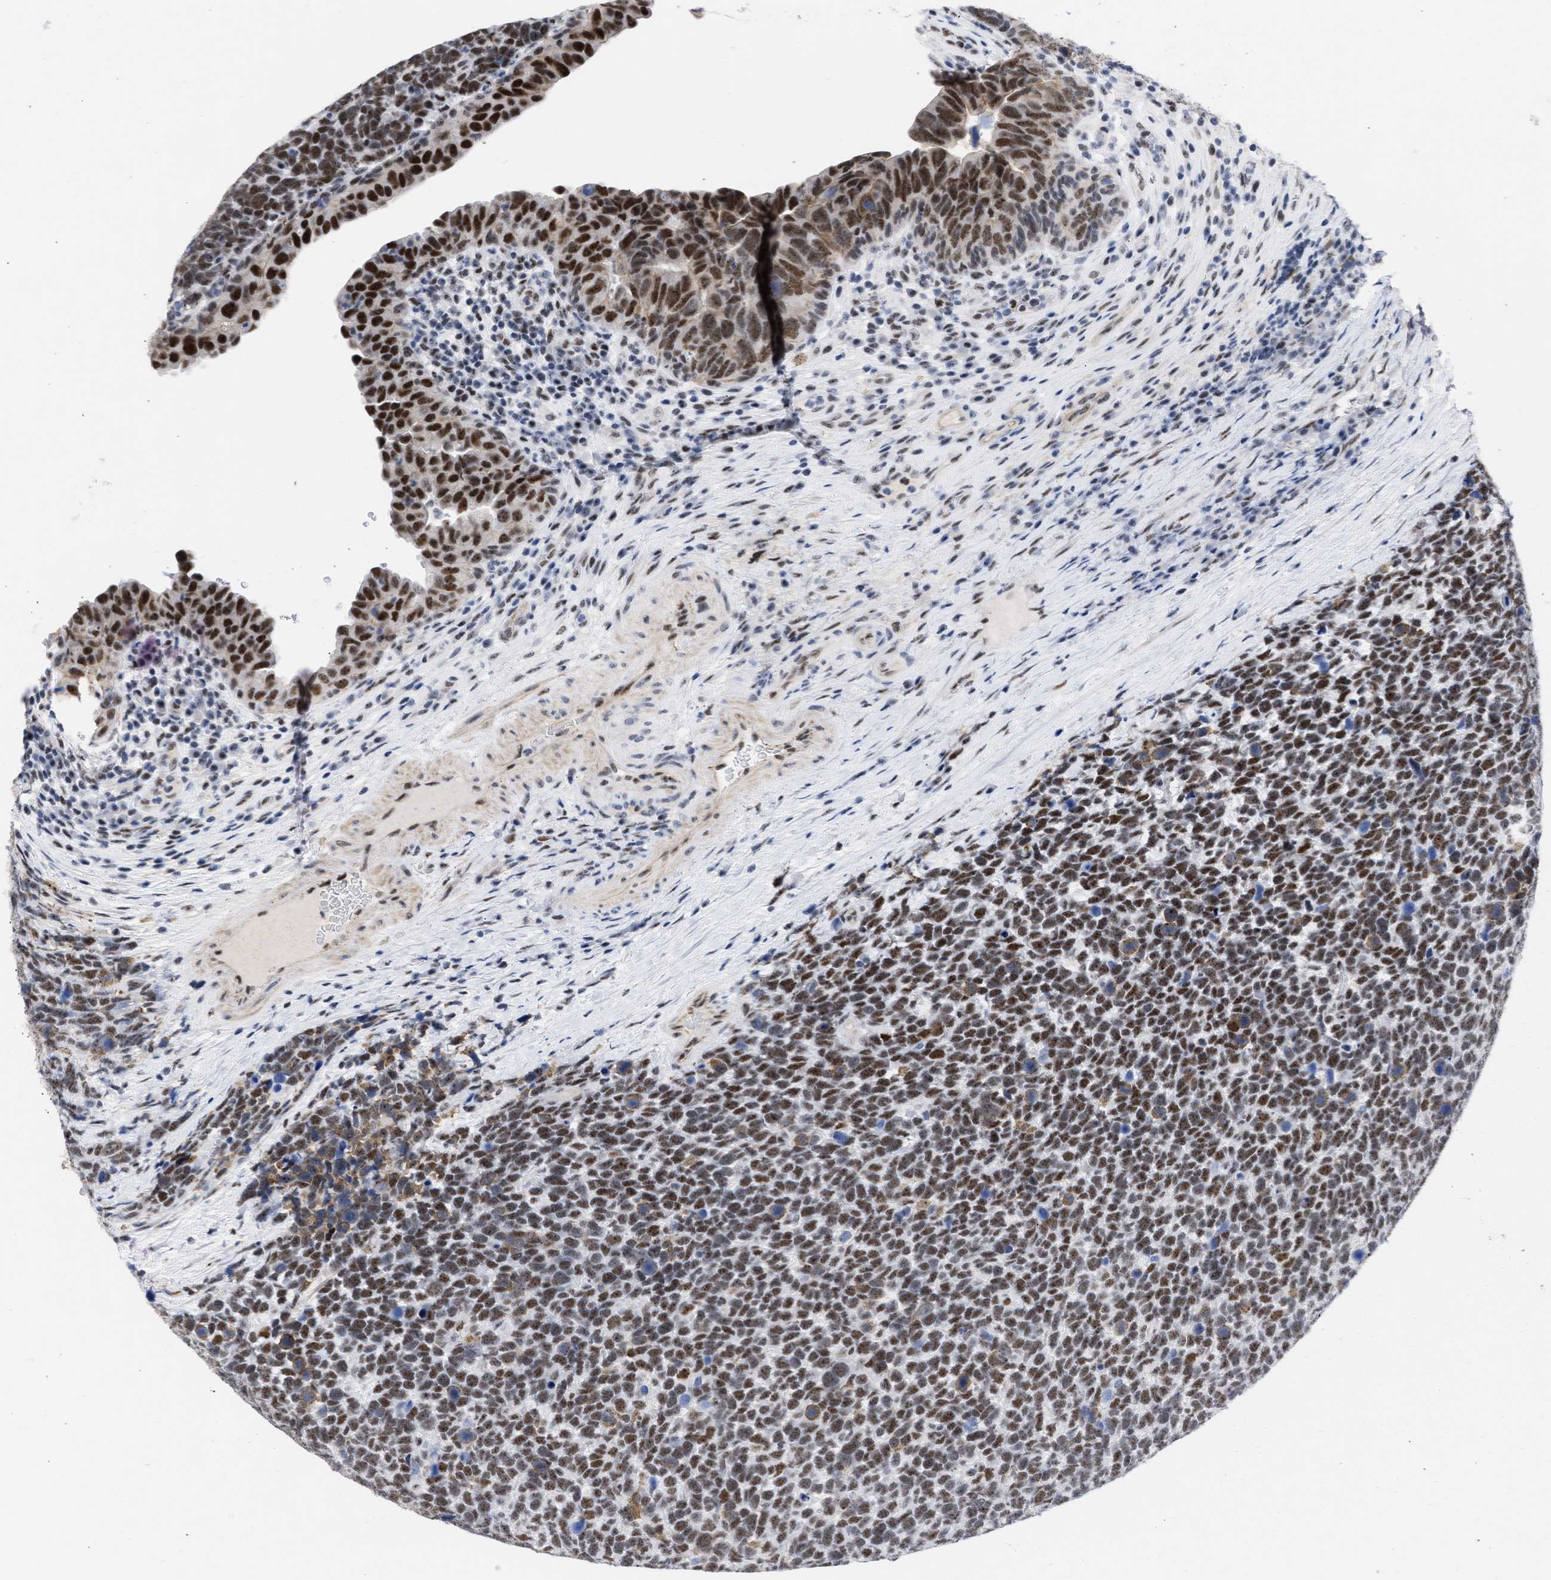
{"staining": {"intensity": "strong", "quantity": ">75%", "location": "nuclear"}, "tissue": "urothelial cancer", "cell_type": "Tumor cells", "image_type": "cancer", "snomed": [{"axis": "morphology", "description": "Urothelial carcinoma, High grade"}, {"axis": "topography", "description": "Urinary bladder"}], "caption": "DAB immunohistochemical staining of human high-grade urothelial carcinoma shows strong nuclear protein staining in approximately >75% of tumor cells.", "gene": "DDX41", "patient": {"sex": "female", "age": 82}}